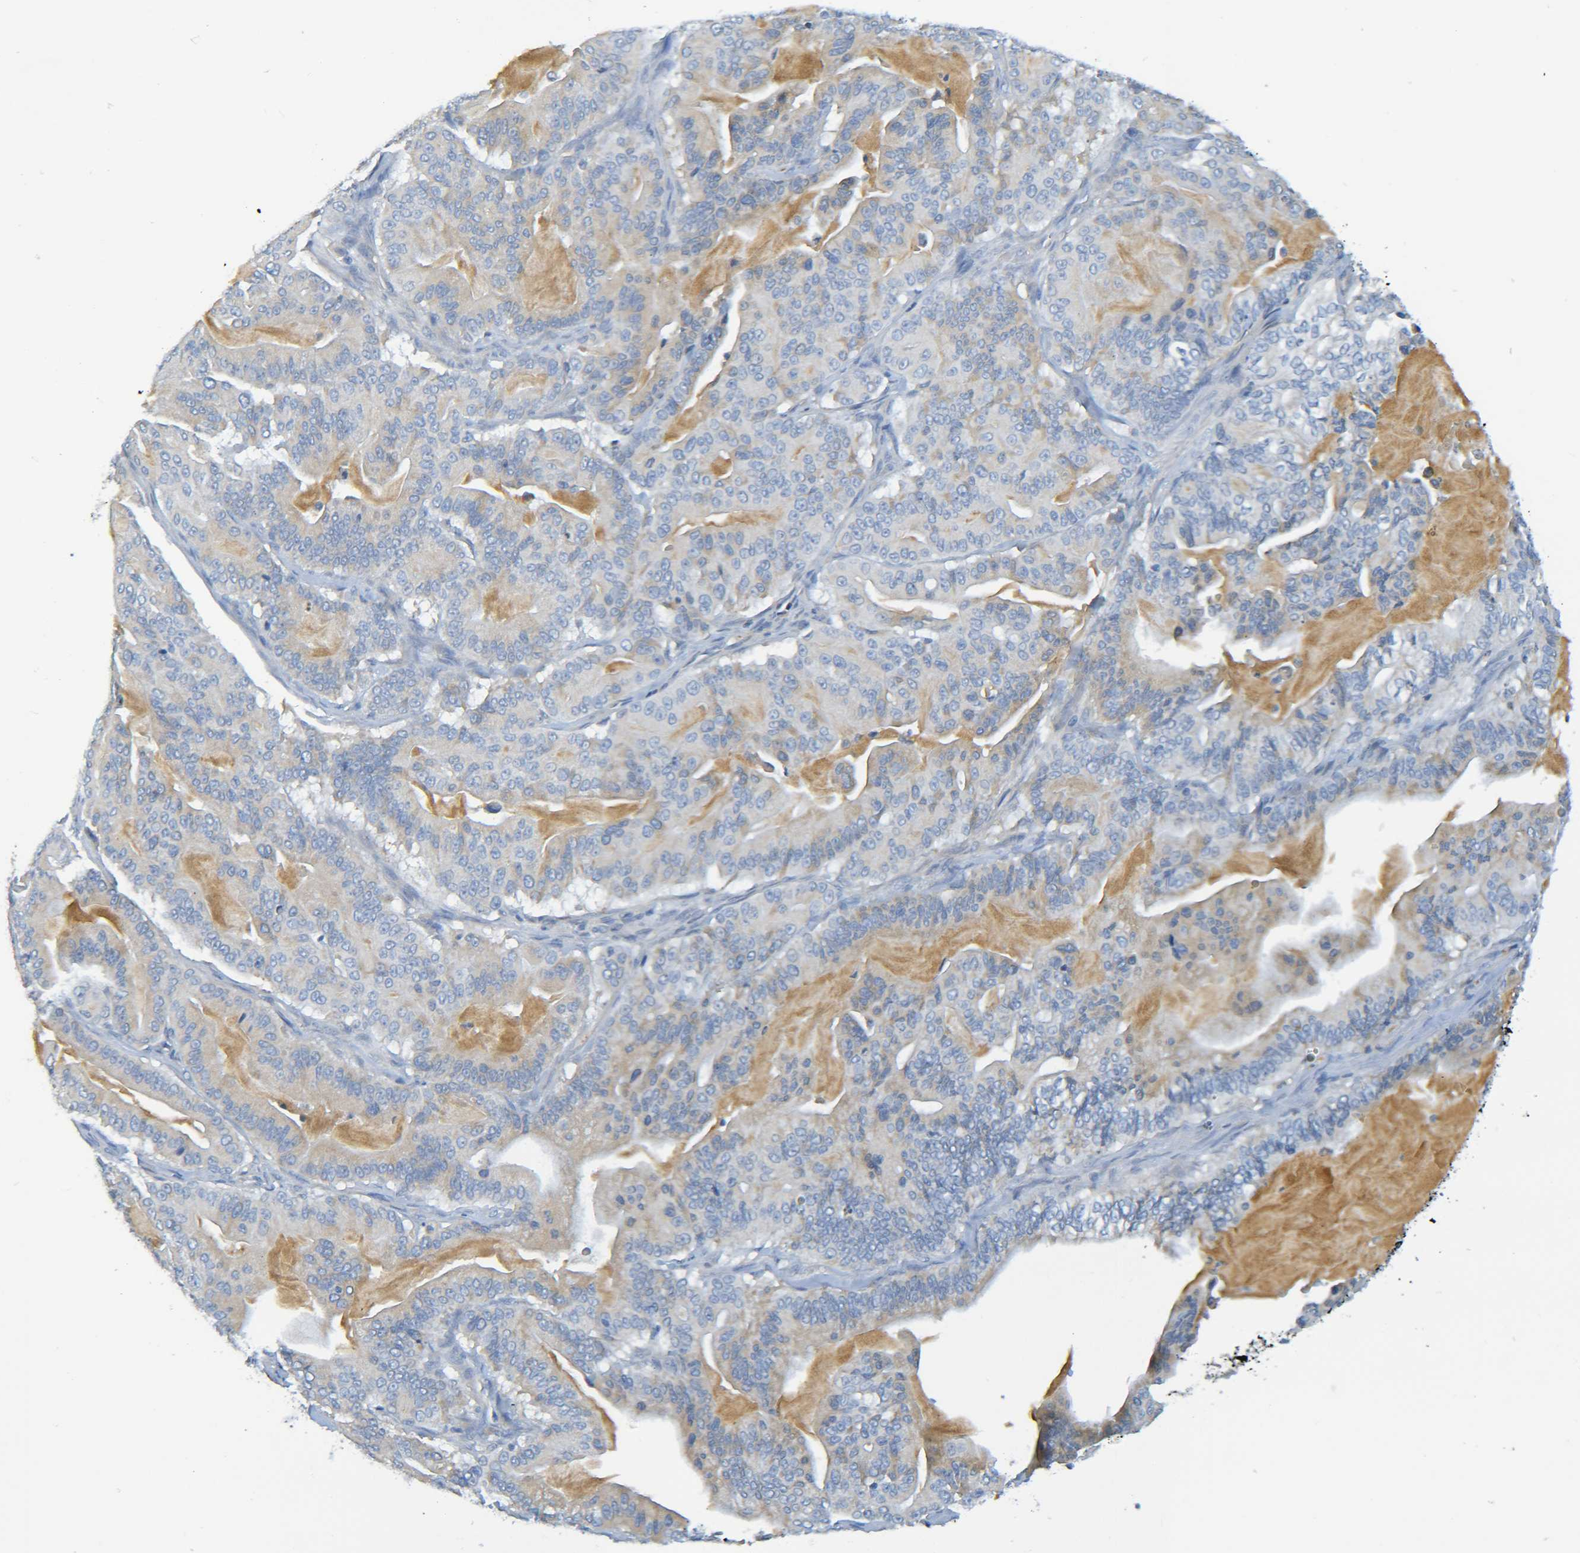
{"staining": {"intensity": "negative", "quantity": "none", "location": "none"}, "tissue": "pancreatic cancer", "cell_type": "Tumor cells", "image_type": "cancer", "snomed": [{"axis": "morphology", "description": "Adenocarcinoma, NOS"}, {"axis": "topography", "description": "Pancreas"}], "caption": "A high-resolution histopathology image shows immunohistochemistry staining of pancreatic cancer (adenocarcinoma), which demonstrates no significant expression in tumor cells. (Brightfield microscopy of DAB immunohistochemistry at high magnification).", "gene": "C1QA", "patient": {"sex": "male", "age": 63}}